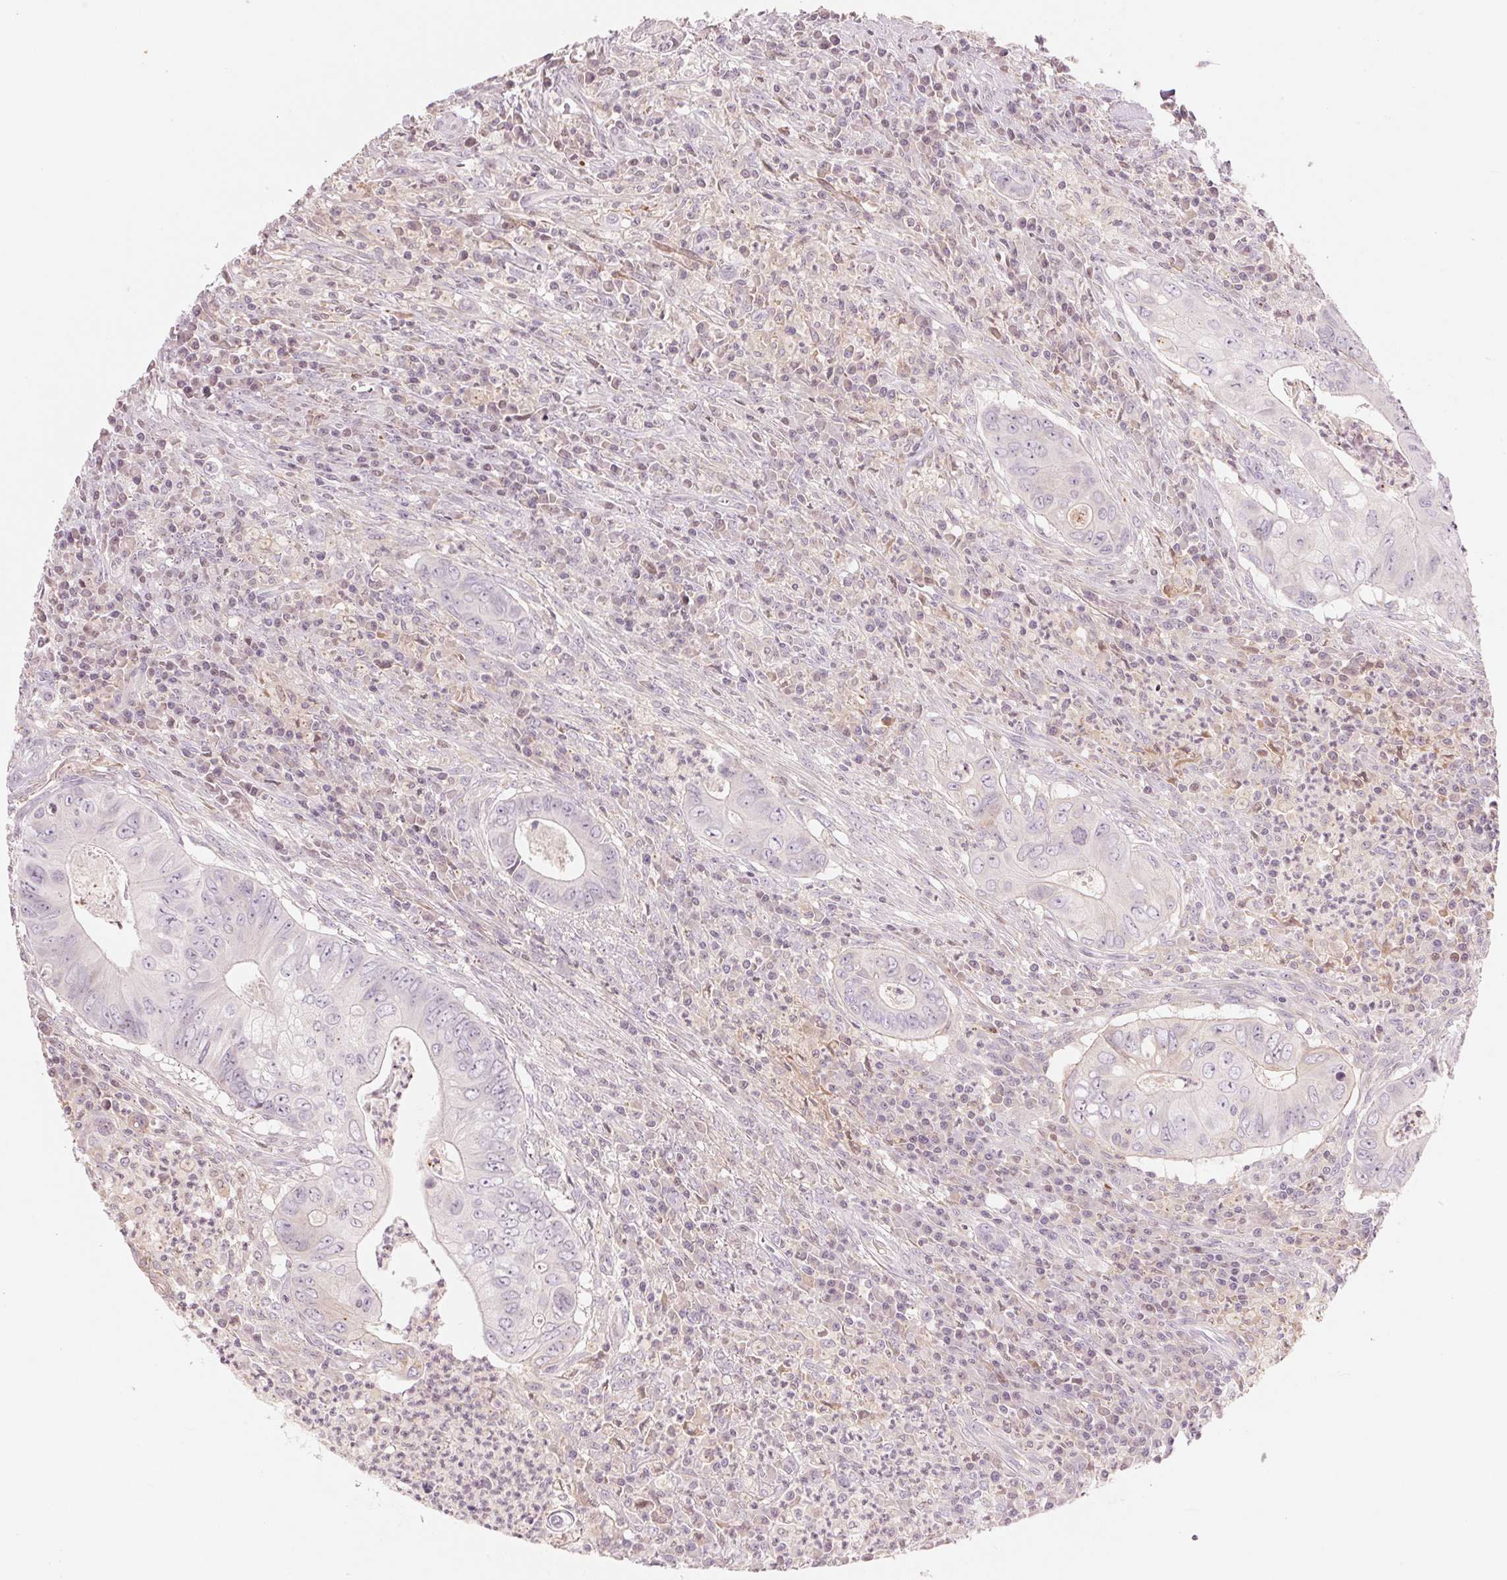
{"staining": {"intensity": "negative", "quantity": "none", "location": "none"}, "tissue": "colorectal cancer", "cell_type": "Tumor cells", "image_type": "cancer", "snomed": [{"axis": "morphology", "description": "Adenocarcinoma, NOS"}, {"axis": "topography", "description": "Colon"}], "caption": "High magnification brightfield microscopy of colorectal cancer stained with DAB (brown) and counterstained with hematoxylin (blue): tumor cells show no significant staining.", "gene": "SLC17A4", "patient": {"sex": "female", "age": 74}}